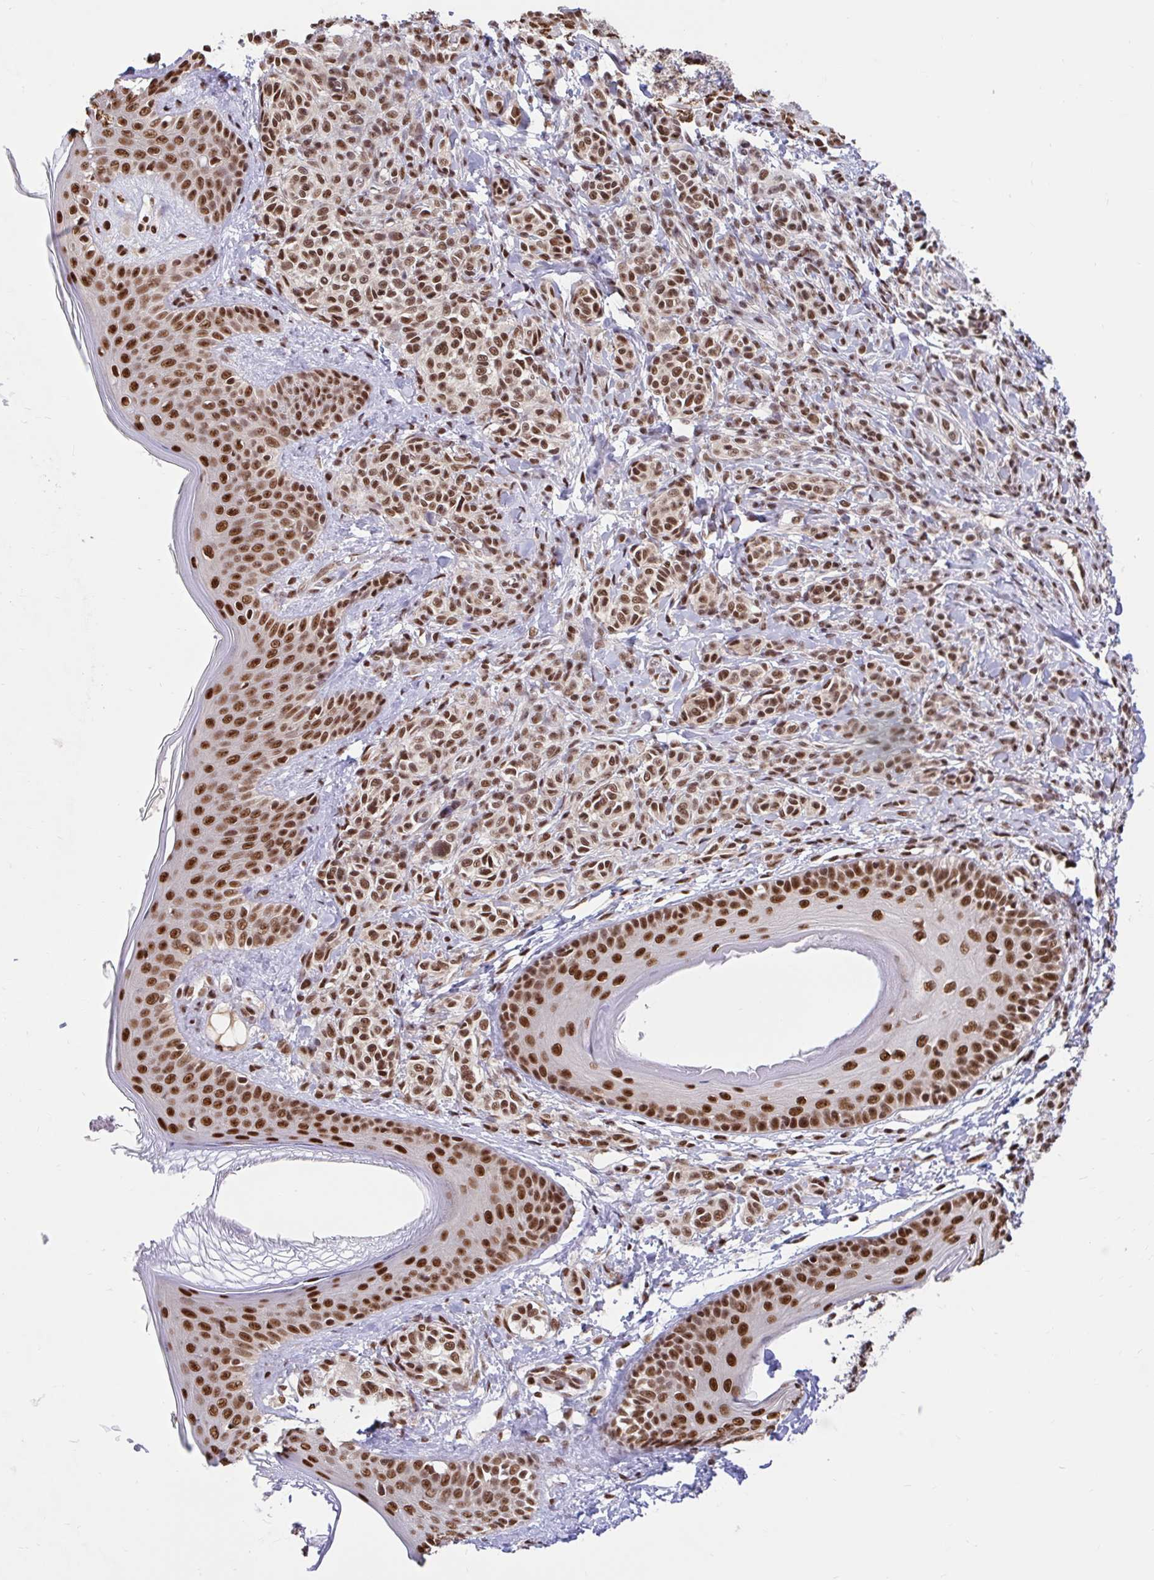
{"staining": {"intensity": "strong", "quantity": ">75%", "location": "nuclear"}, "tissue": "skin", "cell_type": "Fibroblasts", "image_type": "normal", "snomed": [{"axis": "morphology", "description": "Normal tissue, NOS"}, {"axis": "topography", "description": "Skin"}], "caption": "Protein expression analysis of unremarkable skin shows strong nuclear expression in about >75% of fibroblasts.", "gene": "ABCA9", "patient": {"sex": "male", "age": 16}}